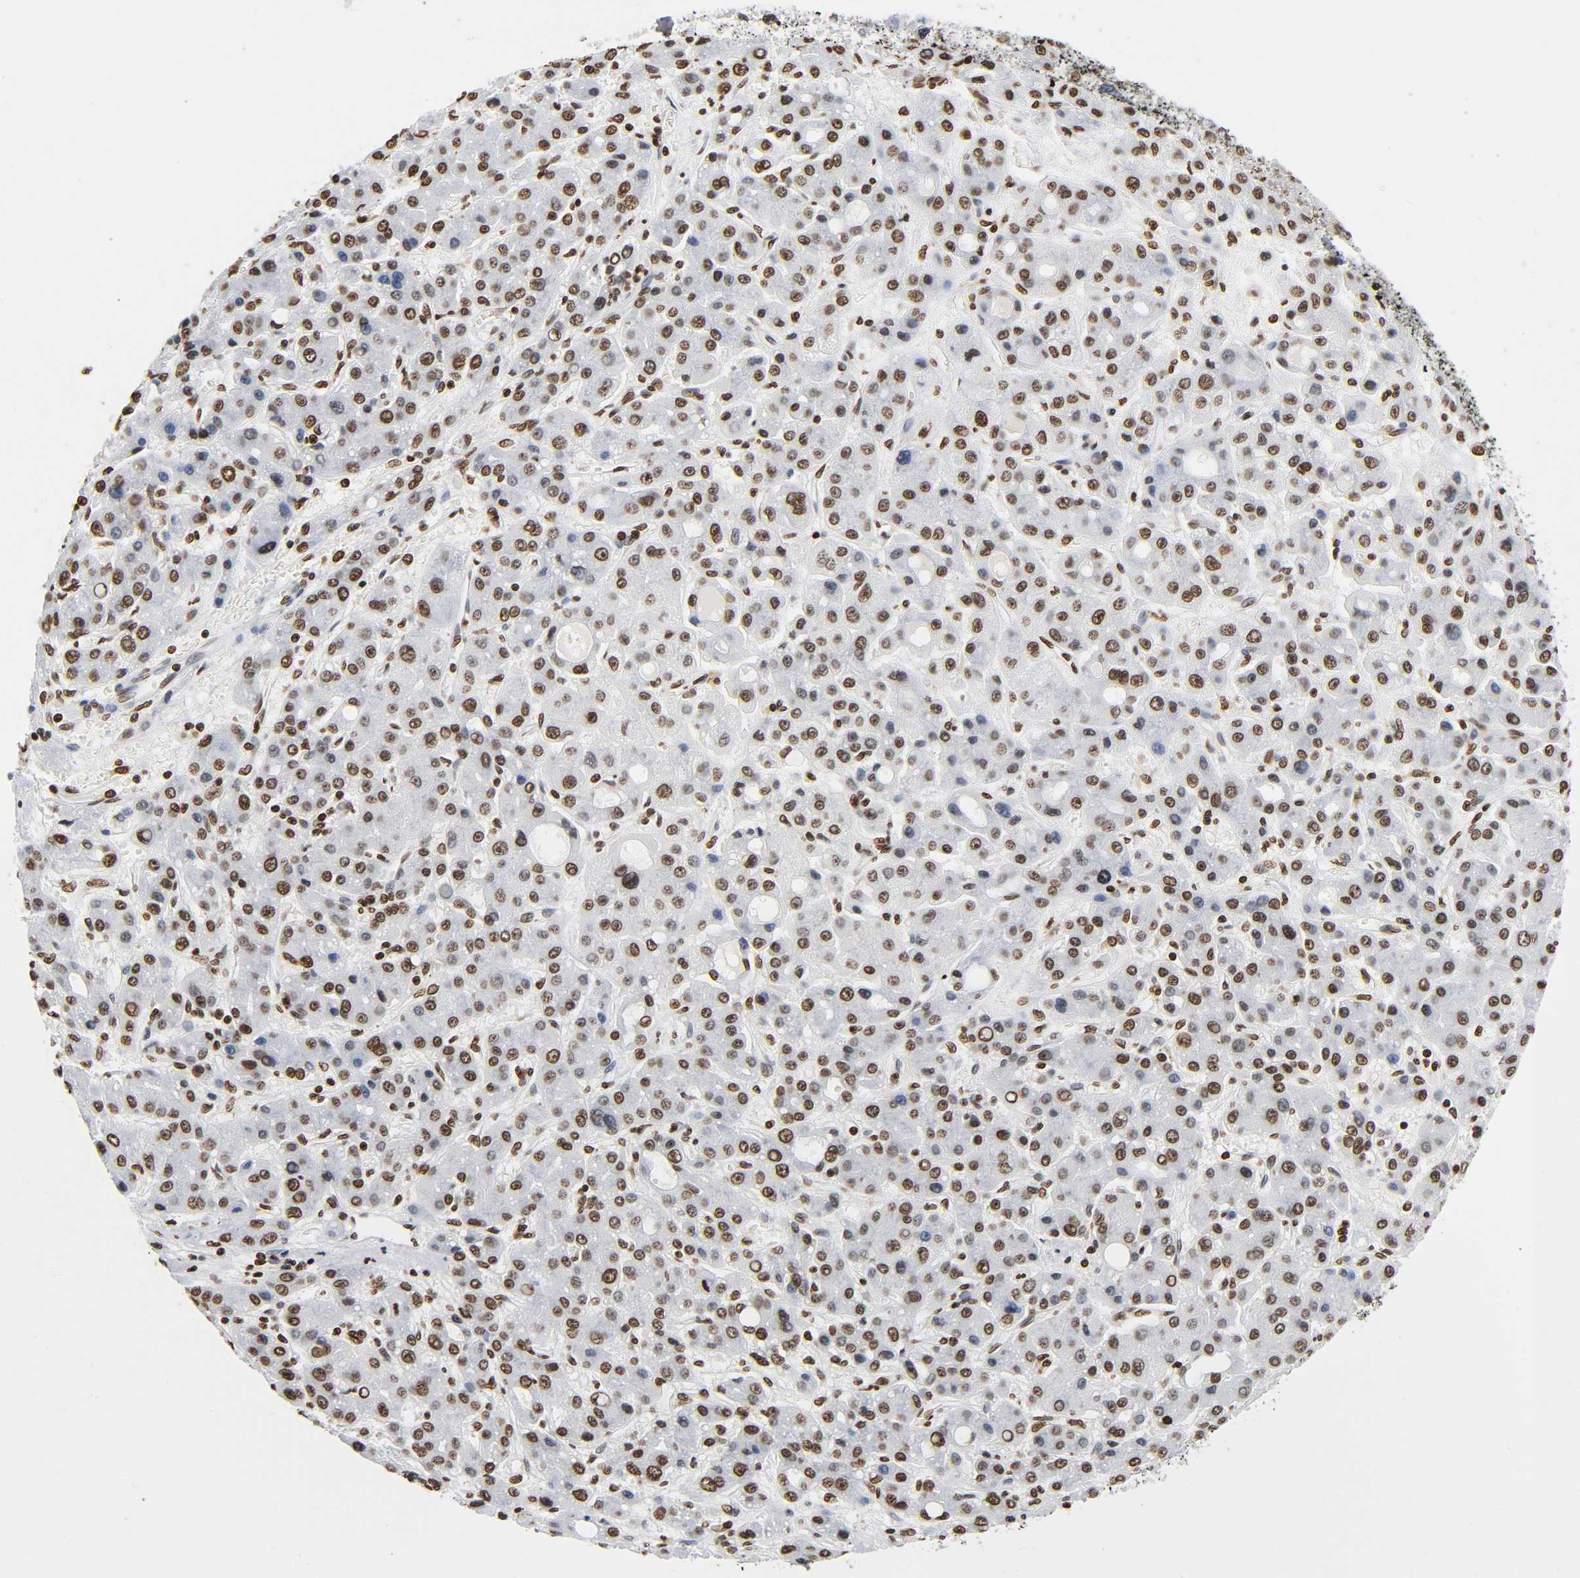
{"staining": {"intensity": "moderate", "quantity": ">75%", "location": "nuclear"}, "tissue": "liver cancer", "cell_type": "Tumor cells", "image_type": "cancer", "snomed": [{"axis": "morphology", "description": "Carcinoma, Hepatocellular, NOS"}, {"axis": "topography", "description": "Liver"}], "caption": "Liver hepatocellular carcinoma stained for a protein (brown) displays moderate nuclear positive positivity in about >75% of tumor cells.", "gene": "HOXA6", "patient": {"sex": "male", "age": 55}}